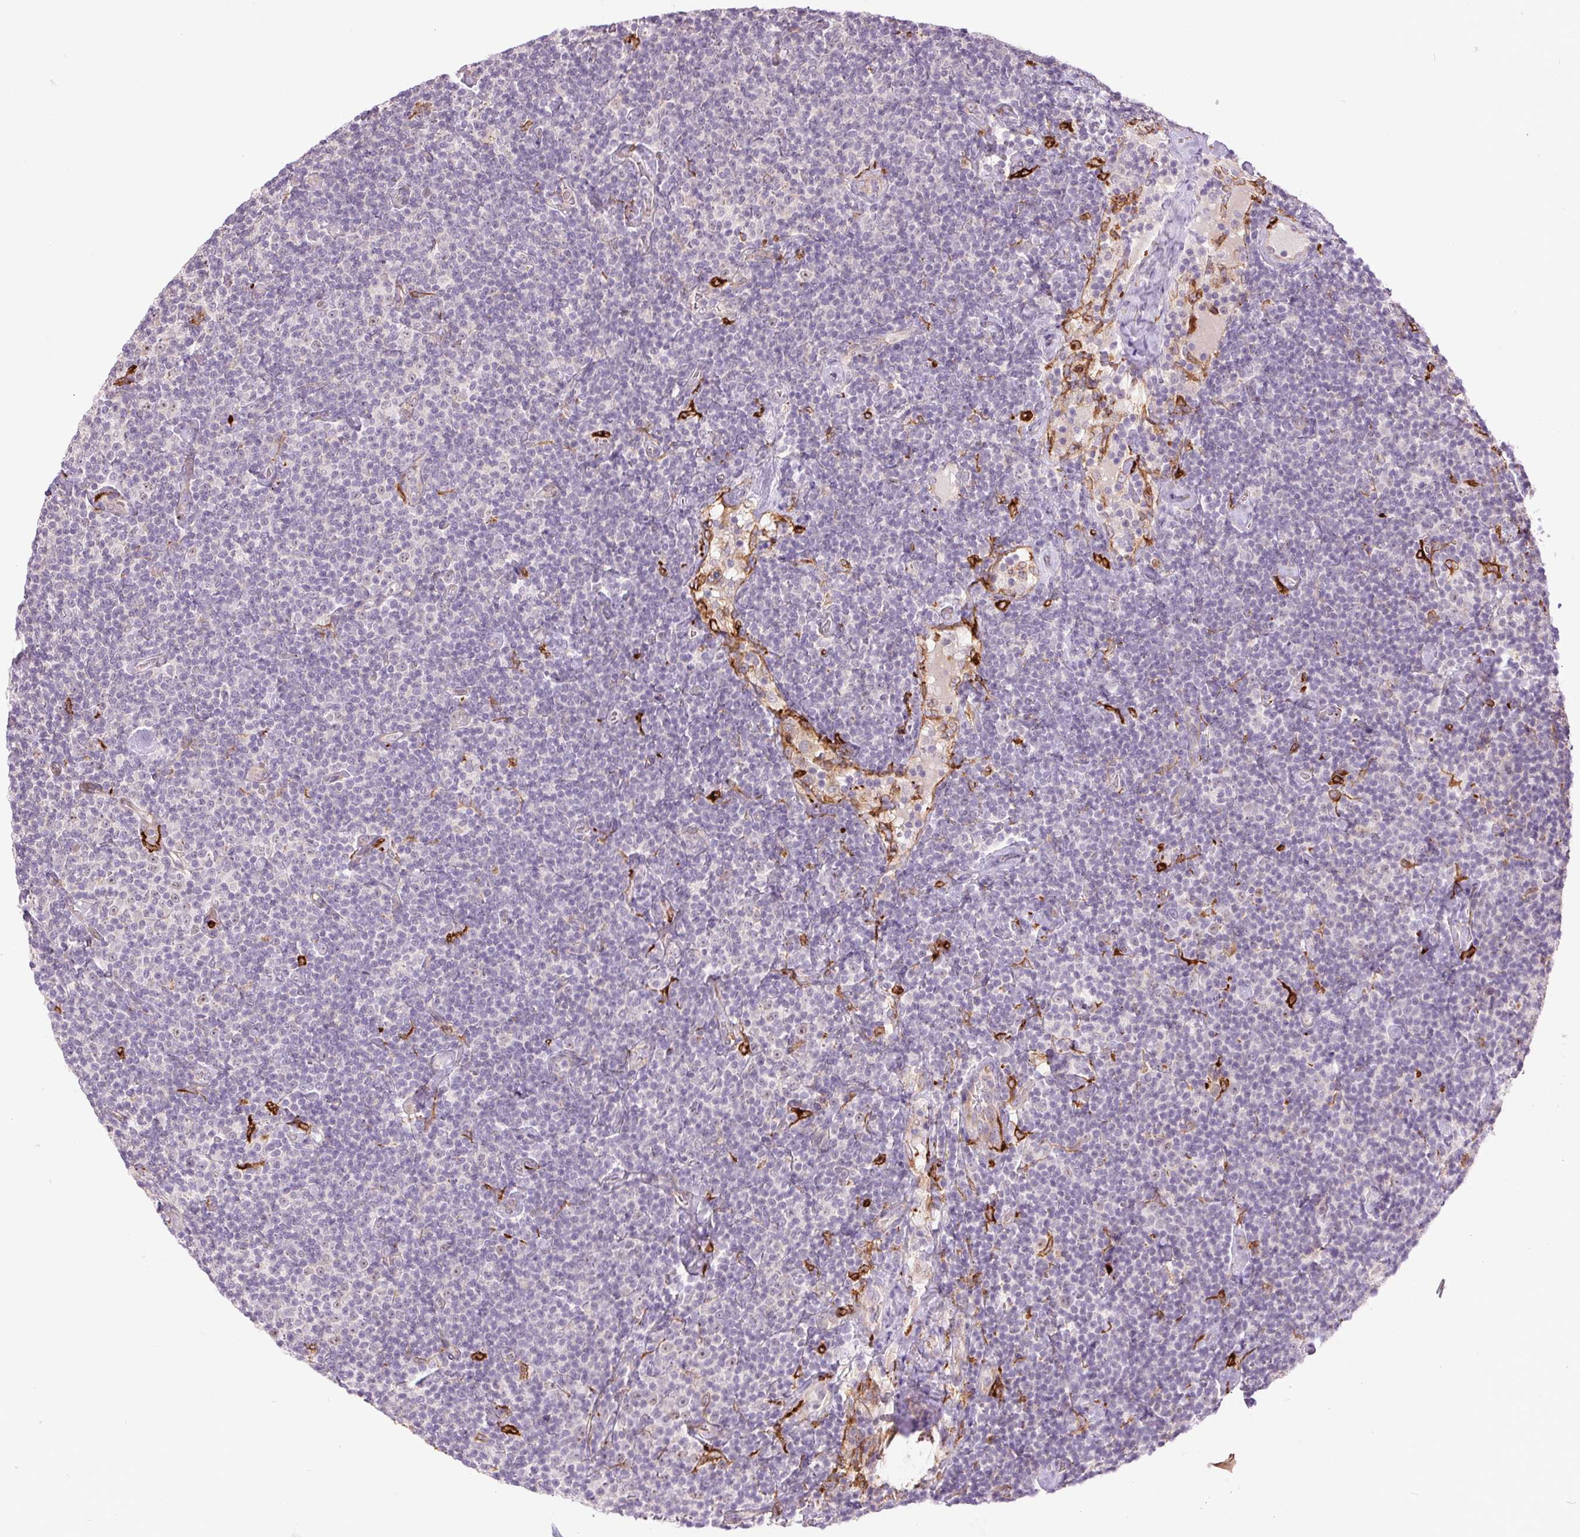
{"staining": {"intensity": "negative", "quantity": "none", "location": "none"}, "tissue": "lymphoma", "cell_type": "Tumor cells", "image_type": "cancer", "snomed": [{"axis": "morphology", "description": "Malignant lymphoma, non-Hodgkin's type, Low grade"}, {"axis": "topography", "description": "Lymph node"}], "caption": "Immunohistochemical staining of malignant lymphoma, non-Hodgkin's type (low-grade) shows no significant staining in tumor cells. (Stains: DAB (3,3'-diaminobenzidine) immunohistochemistry (IHC) with hematoxylin counter stain, Microscopy: brightfield microscopy at high magnification).", "gene": "METTL17", "patient": {"sex": "male", "age": 81}}